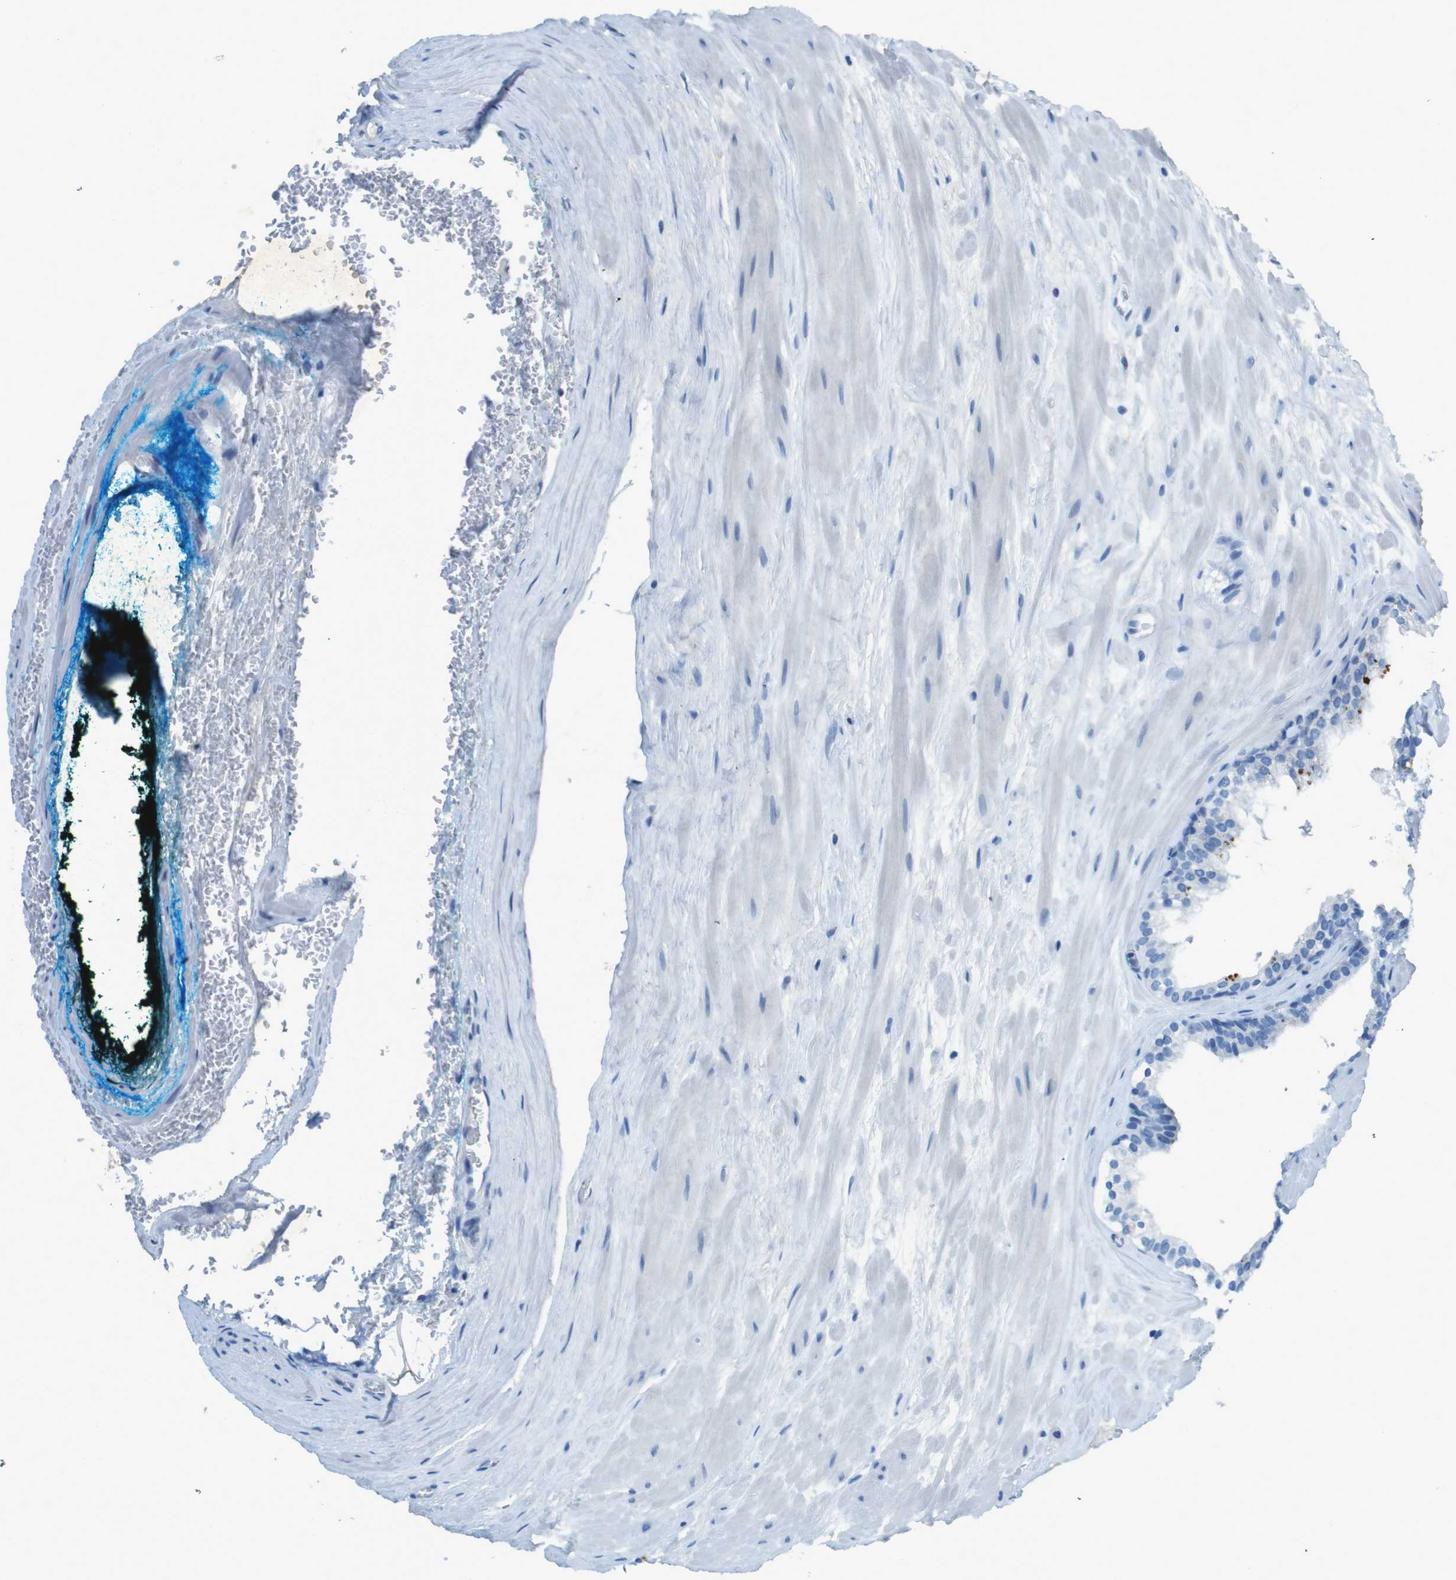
{"staining": {"intensity": "negative", "quantity": "none", "location": "none"}, "tissue": "prostate cancer", "cell_type": "Tumor cells", "image_type": "cancer", "snomed": [{"axis": "morphology", "description": "Adenocarcinoma, High grade"}, {"axis": "topography", "description": "Prostate"}], "caption": "Immunohistochemical staining of human adenocarcinoma (high-grade) (prostate) demonstrates no significant staining in tumor cells.", "gene": "CD320", "patient": {"sex": "male", "age": 60}}